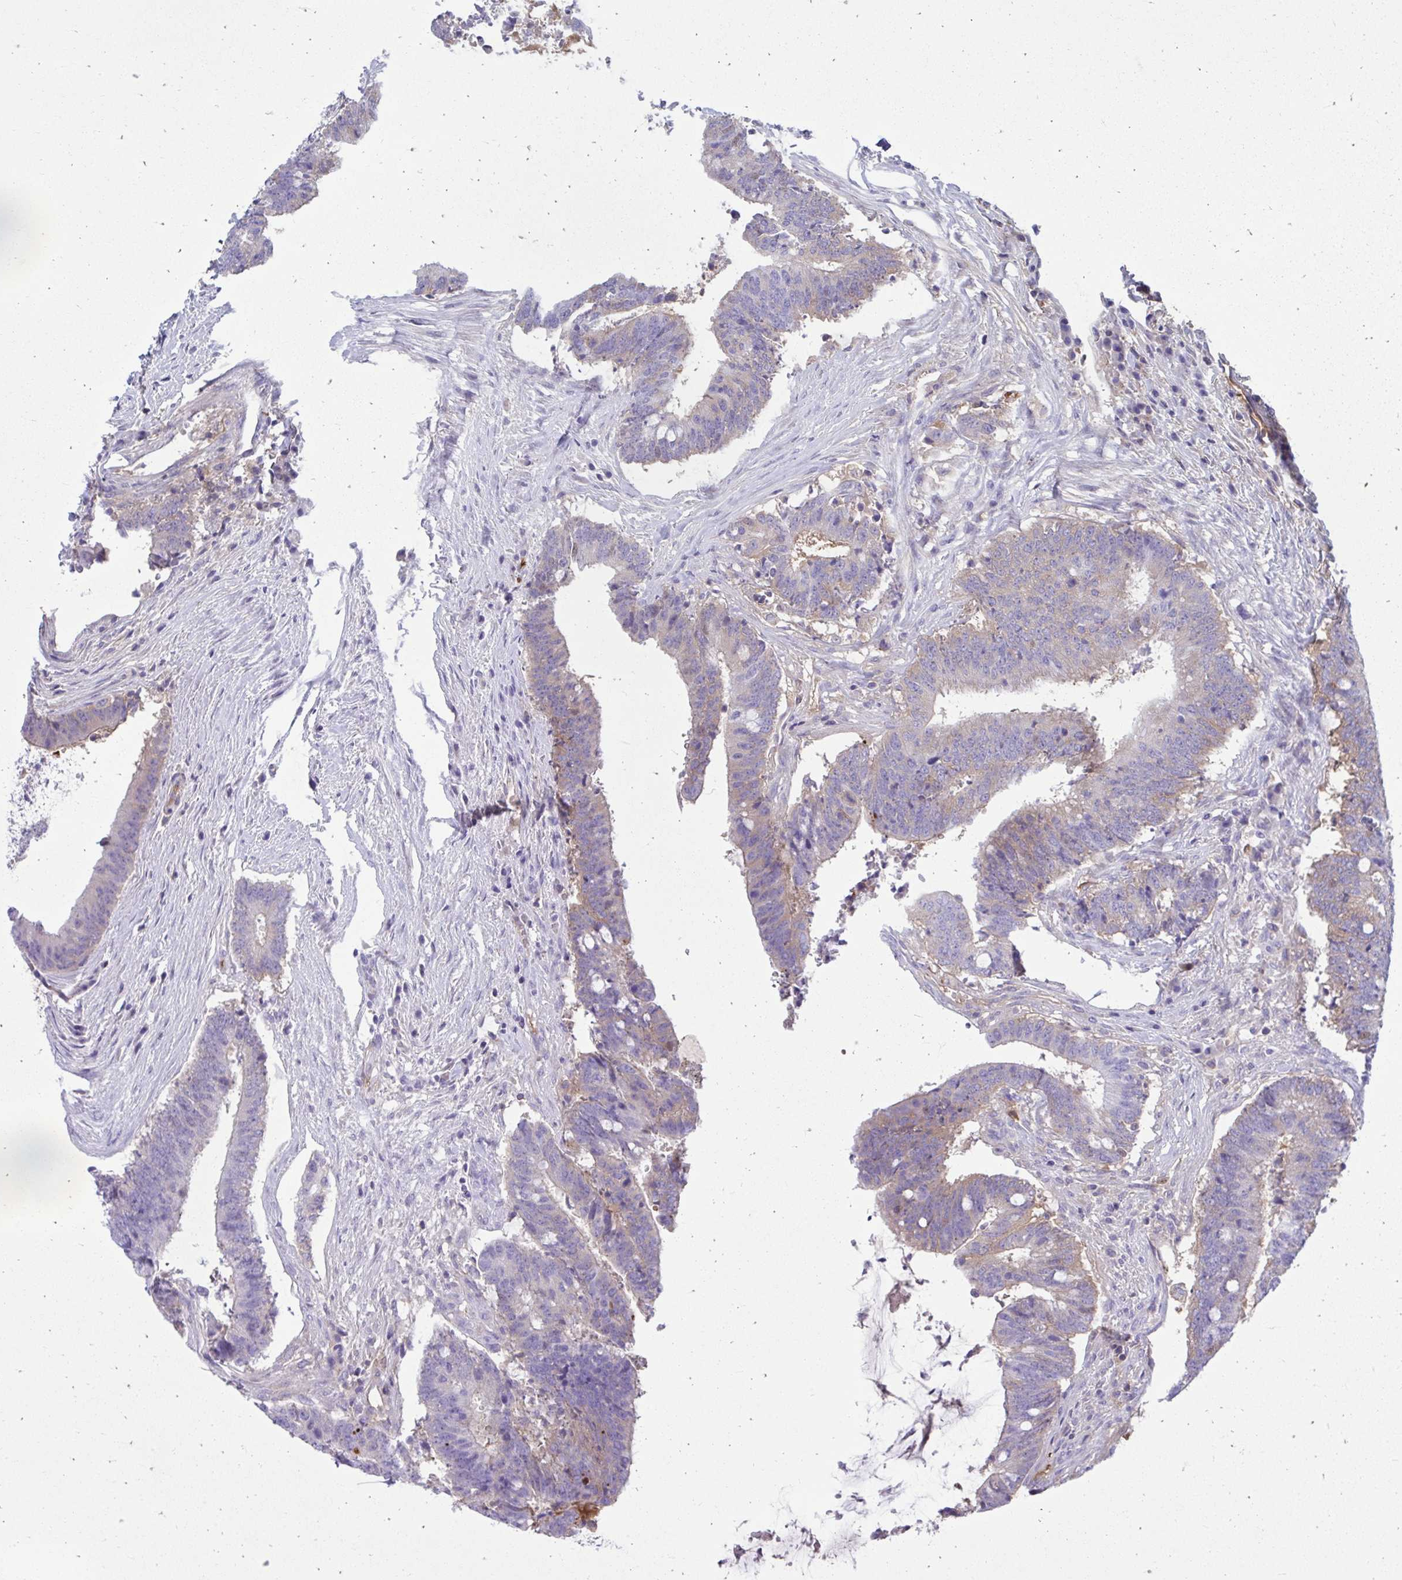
{"staining": {"intensity": "weak", "quantity": "<25%", "location": "cytoplasmic/membranous"}, "tissue": "colorectal cancer", "cell_type": "Tumor cells", "image_type": "cancer", "snomed": [{"axis": "morphology", "description": "Adenocarcinoma, NOS"}, {"axis": "topography", "description": "Colon"}], "caption": "Tumor cells show no significant protein expression in colorectal adenocarcinoma.", "gene": "SMIM9", "patient": {"sex": "female", "age": 43}}